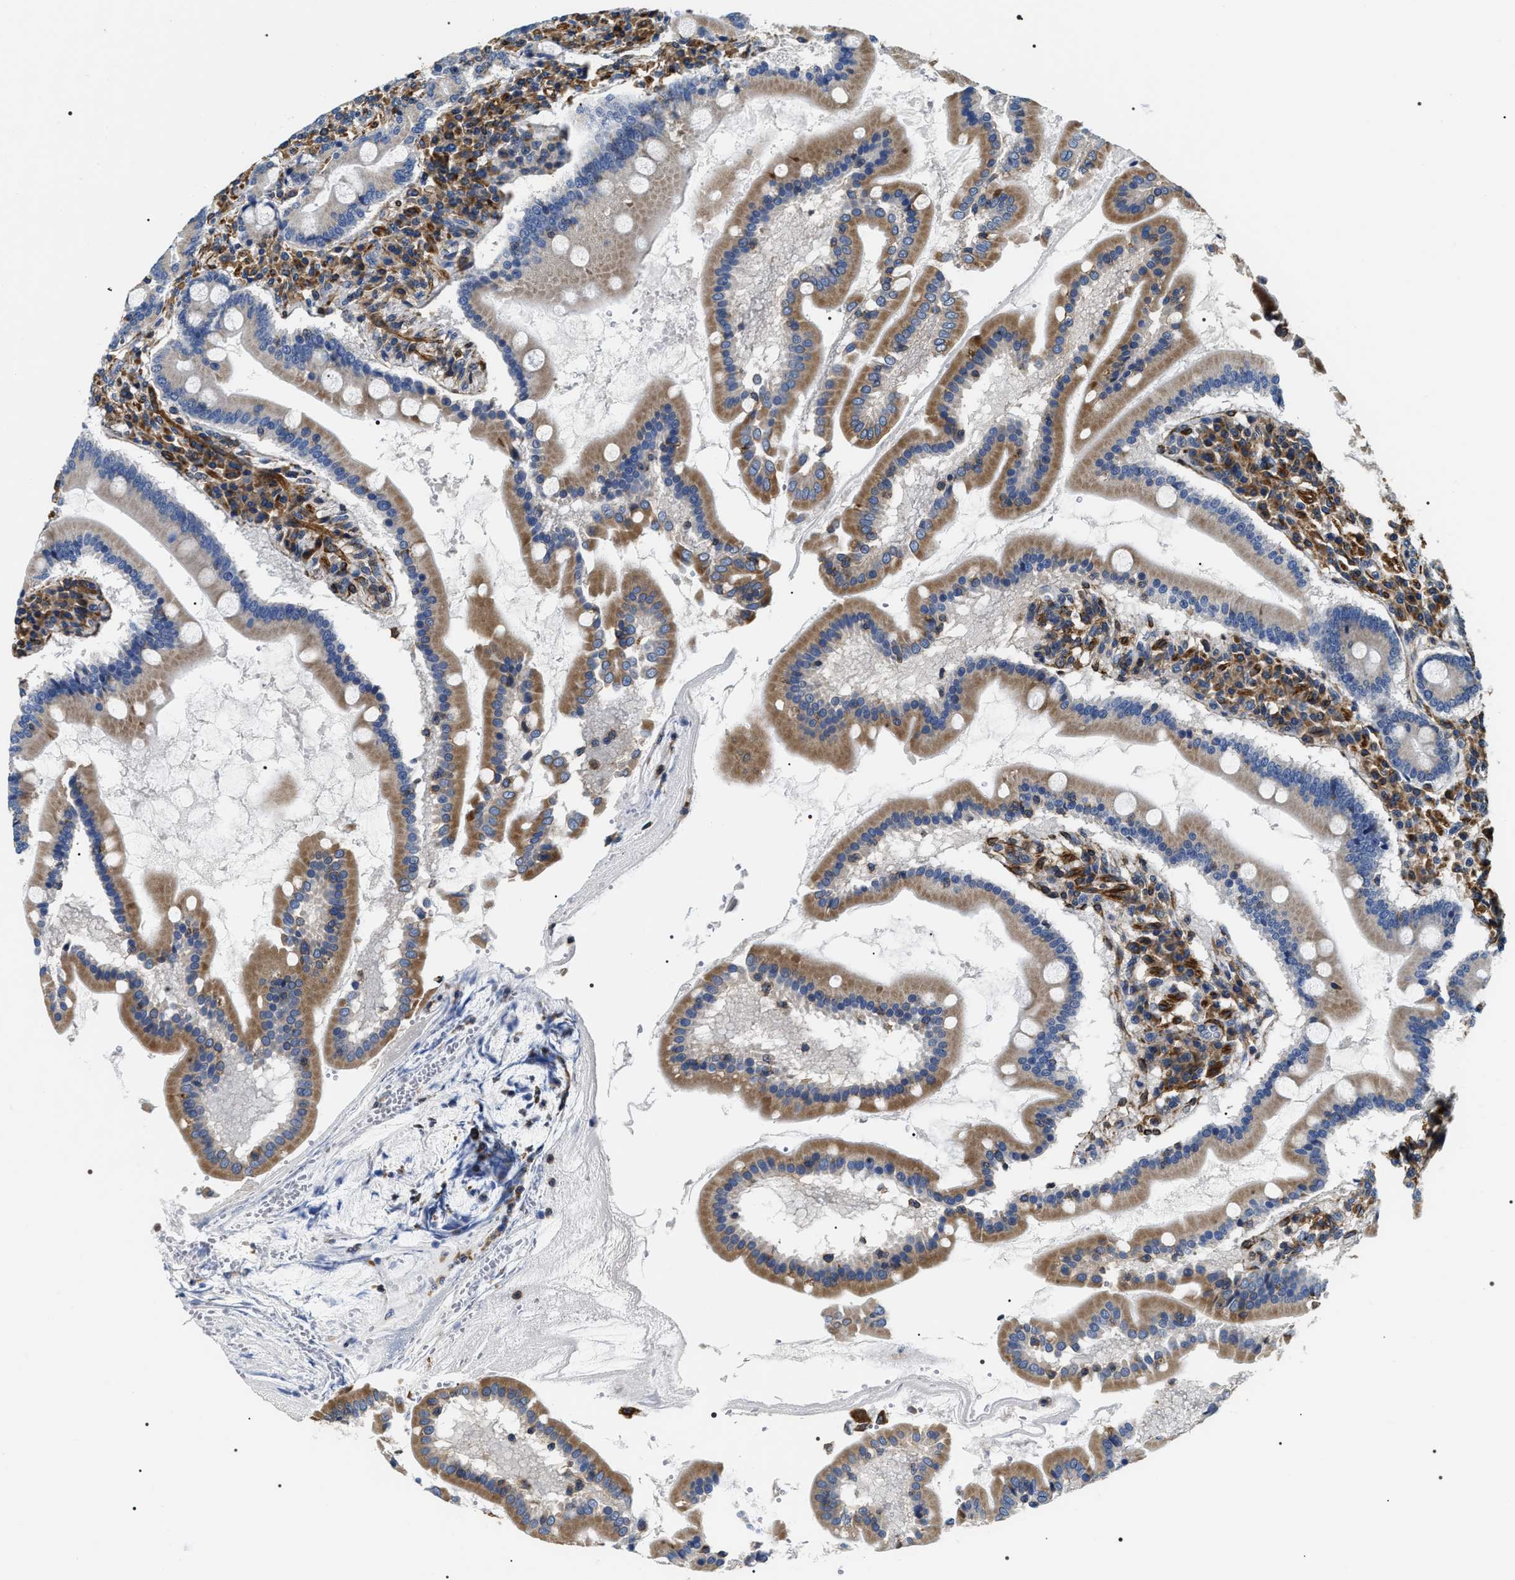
{"staining": {"intensity": "moderate", "quantity": "25%-75%", "location": "cytoplasmic/membranous"}, "tissue": "duodenum", "cell_type": "Glandular cells", "image_type": "normal", "snomed": [{"axis": "morphology", "description": "Normal tissue, NOS"}, {"axis": "topography", "description": "Duodenum"}], "caption": "Protein staining by IHC shows moderate cytoplasmic/membranous expression in about 25%-75% of glandular cells in unremarkable duodenum. The protein is shown in brown color, while the nuclei are stained blue.", "gene": "ZC3HAV1L", "patient": {"sex": "male", "age": 50}}